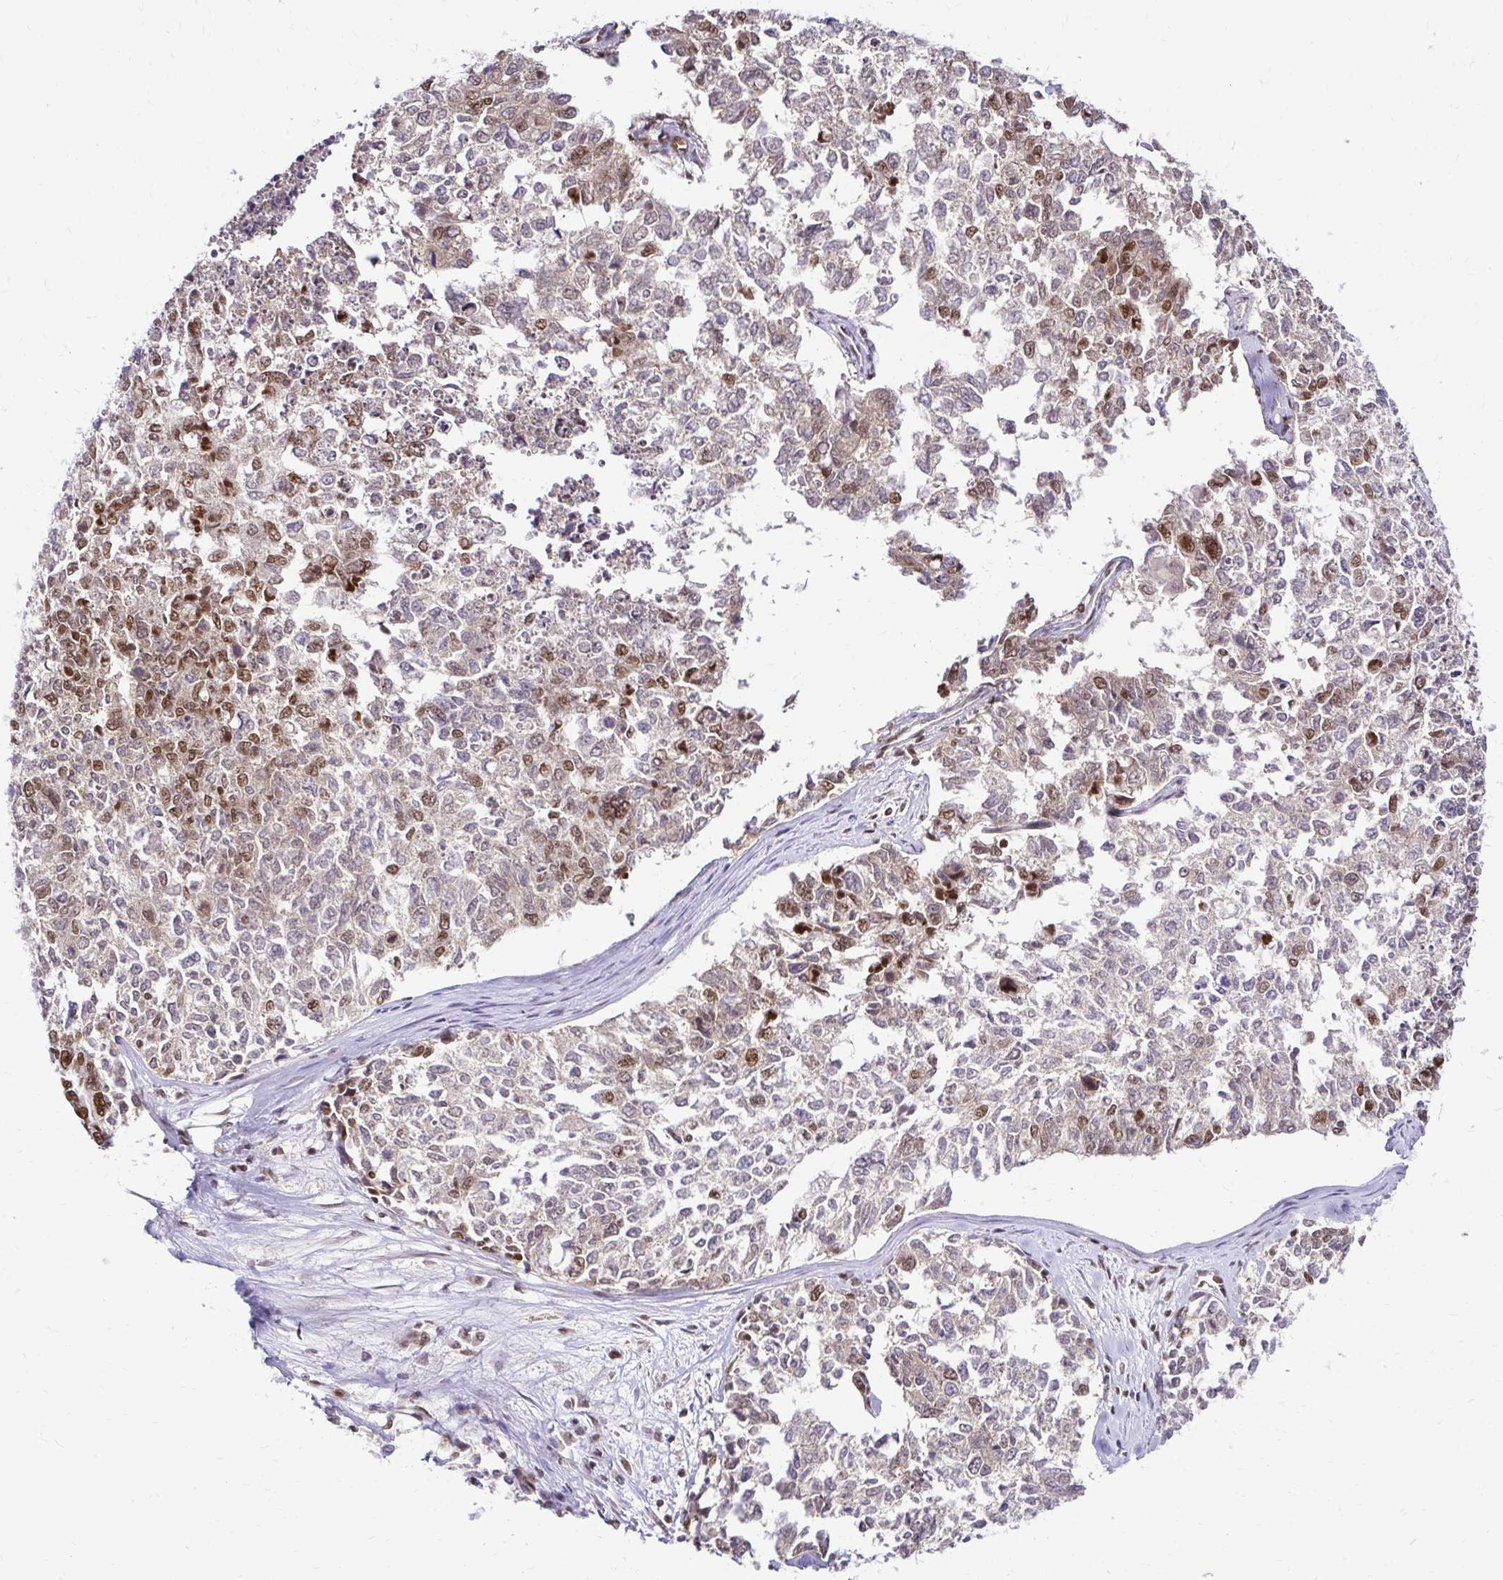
{"staining": {"intensity": "moderate", "quantity": "25%-75%", "location": "nuclear"}, "tissue": "cervical cancer", "cell_type": "Tumor cells", "image_type": "cancer", "snomed": [{"axis": "morphology", "description": "Adenocarcinoma, NOS"}, {"axis": "topography", "description": "Cervix"}], "caption": "This image shows immunohistochemistry staining of human adenocarcinoma (cervical), with medium moderate nuclear staining in about 25%-75% of tumor cells.", "gene": "GLYR1", "patient": {"sex": "female", "age": 63}}